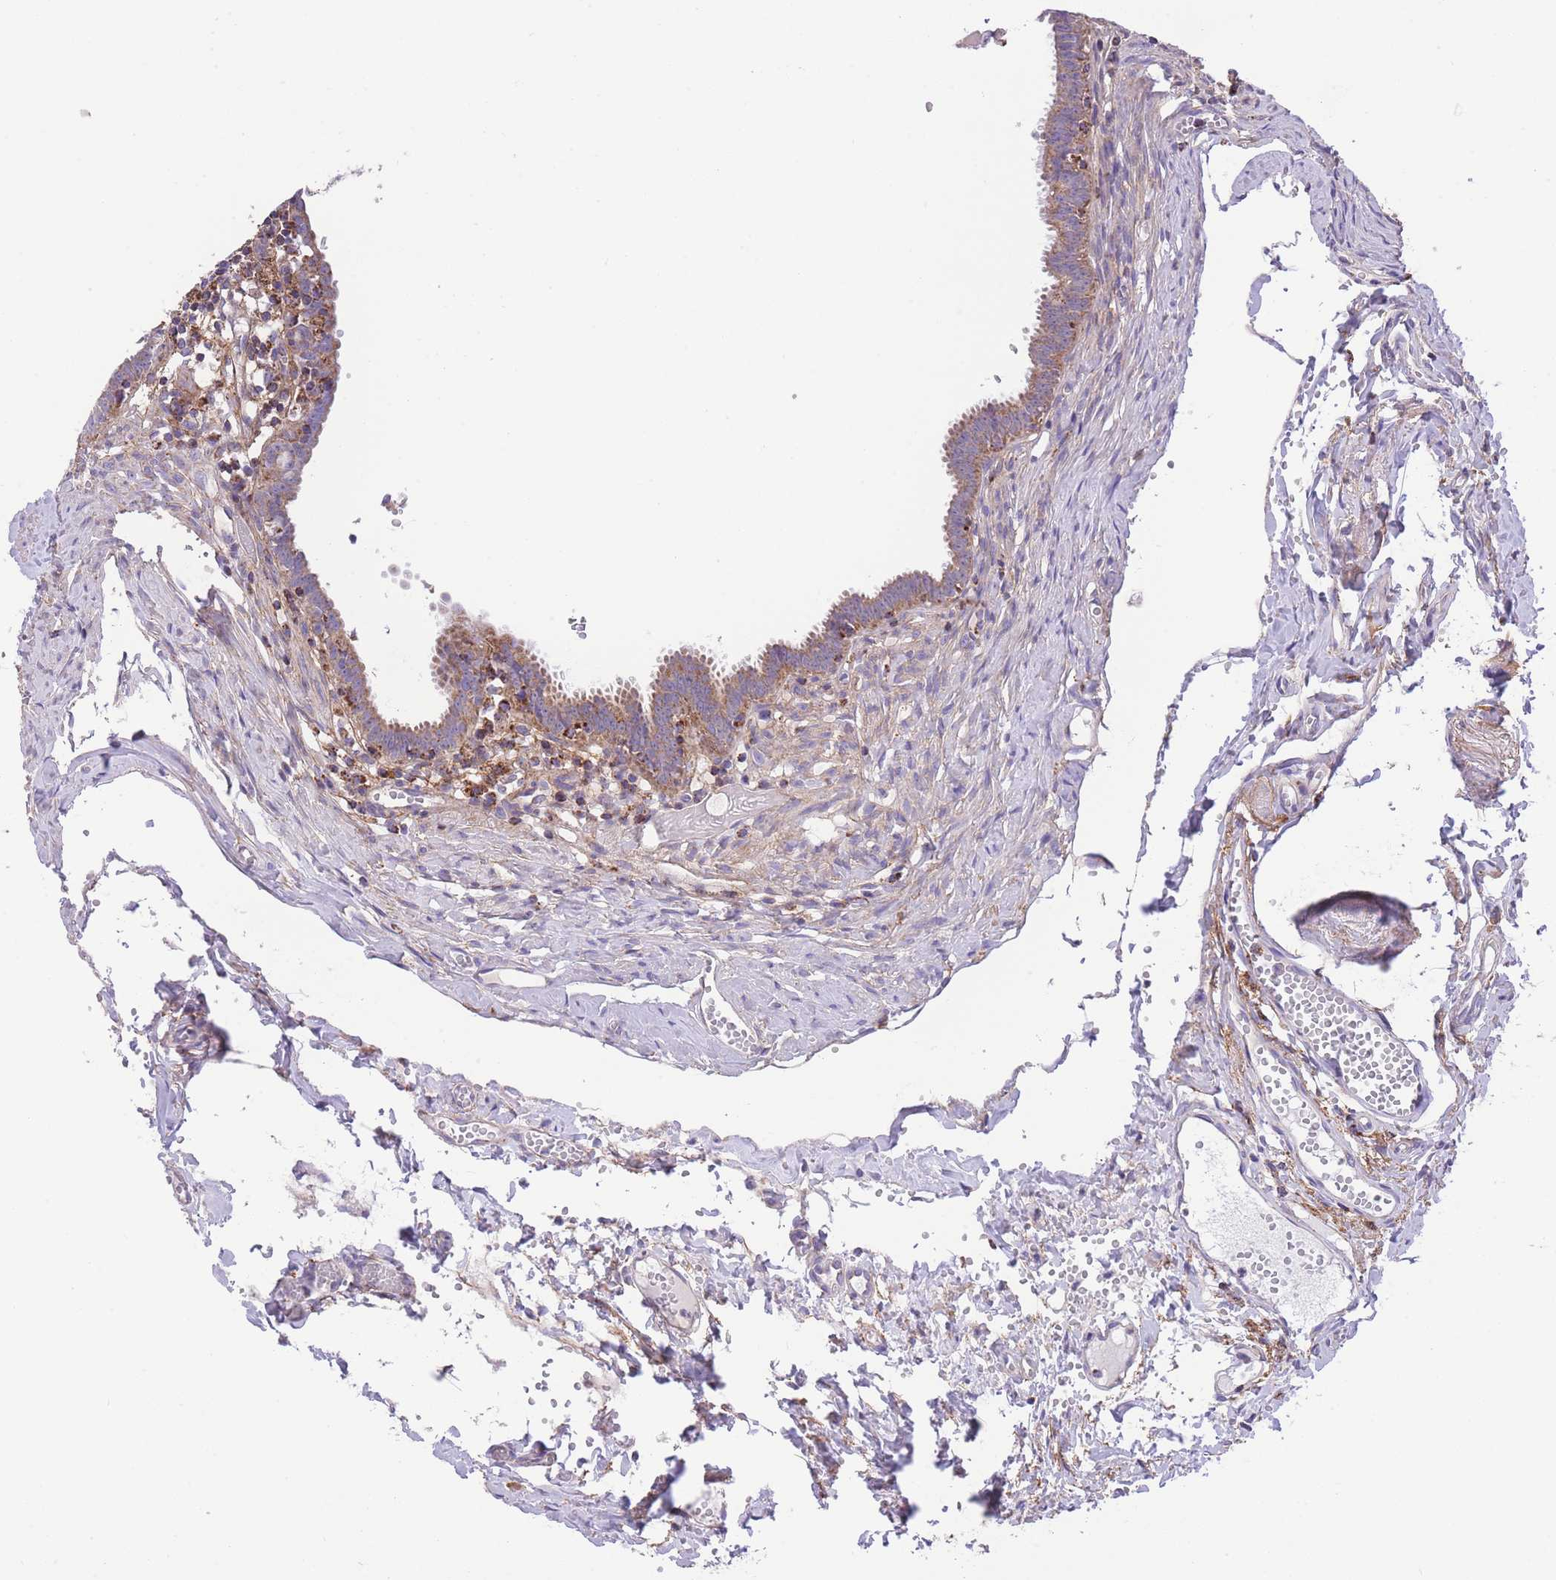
{"staining": {"intensity": "moderate", "quantity": ">75%", "location": "cytoplasmic/membranous"}, "tissue": "fallopian tube", "cell_type": "Glandular cells", "image_type": "normal", "snomed": [{"axis": "morphology", "description": "Normal tissue, NOS"}, {"axis": "morphology", "description": "Carcinoma, NOS"}, {"axis": "topography", "description": "Fallopian tube"}, {"axis": "topography", "description": "Ovary"}], "caption": "Human fallopian tube stained for a protein (brown) shows moderate cytoplasmic/membranous positive staining in approximately >75% of glandular cells.", "gene": "ST3GAL3", "patient": {"sex": "female", "age": 59}}